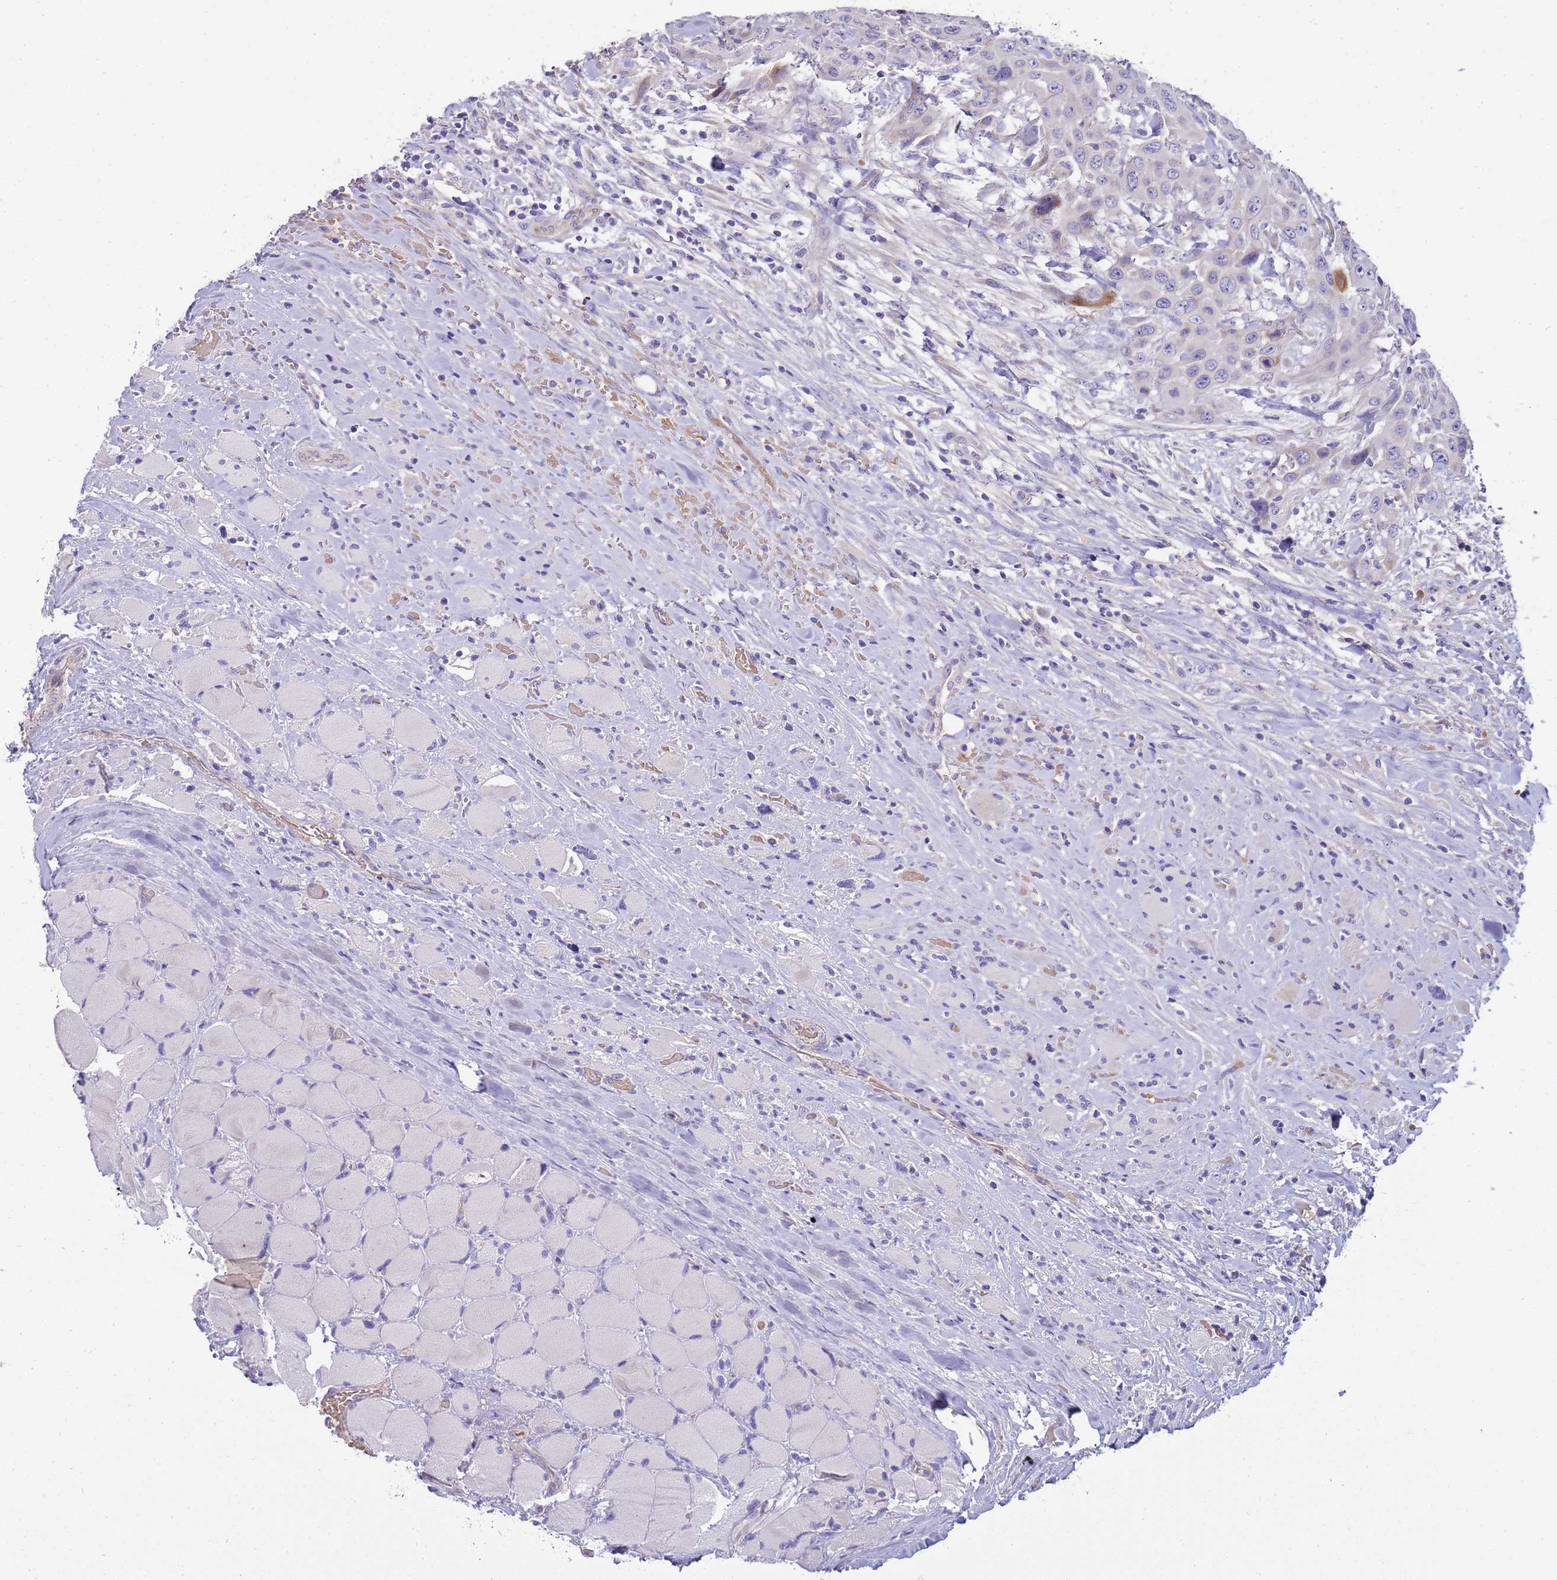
{"staining": {"intensity": "negative", "quantity": "none", "location": "none"}, "tissue": "head and neck cancer", "cell_type": "Tumor cells", "image_type": "cancer", "snomed": [{"axis": "morphology", "description": "Squamous cell carcinoma, NOS"}, {"axis": "topography", "description": "Head-Neck"}], "caption": "Tumor cells show no significant protein staining in squamous cell carcinoma (head and neck). Nuclei are stained in blue.", "gene": "RIPPLY2", "patient": {"sex": "male", "age": 81}}